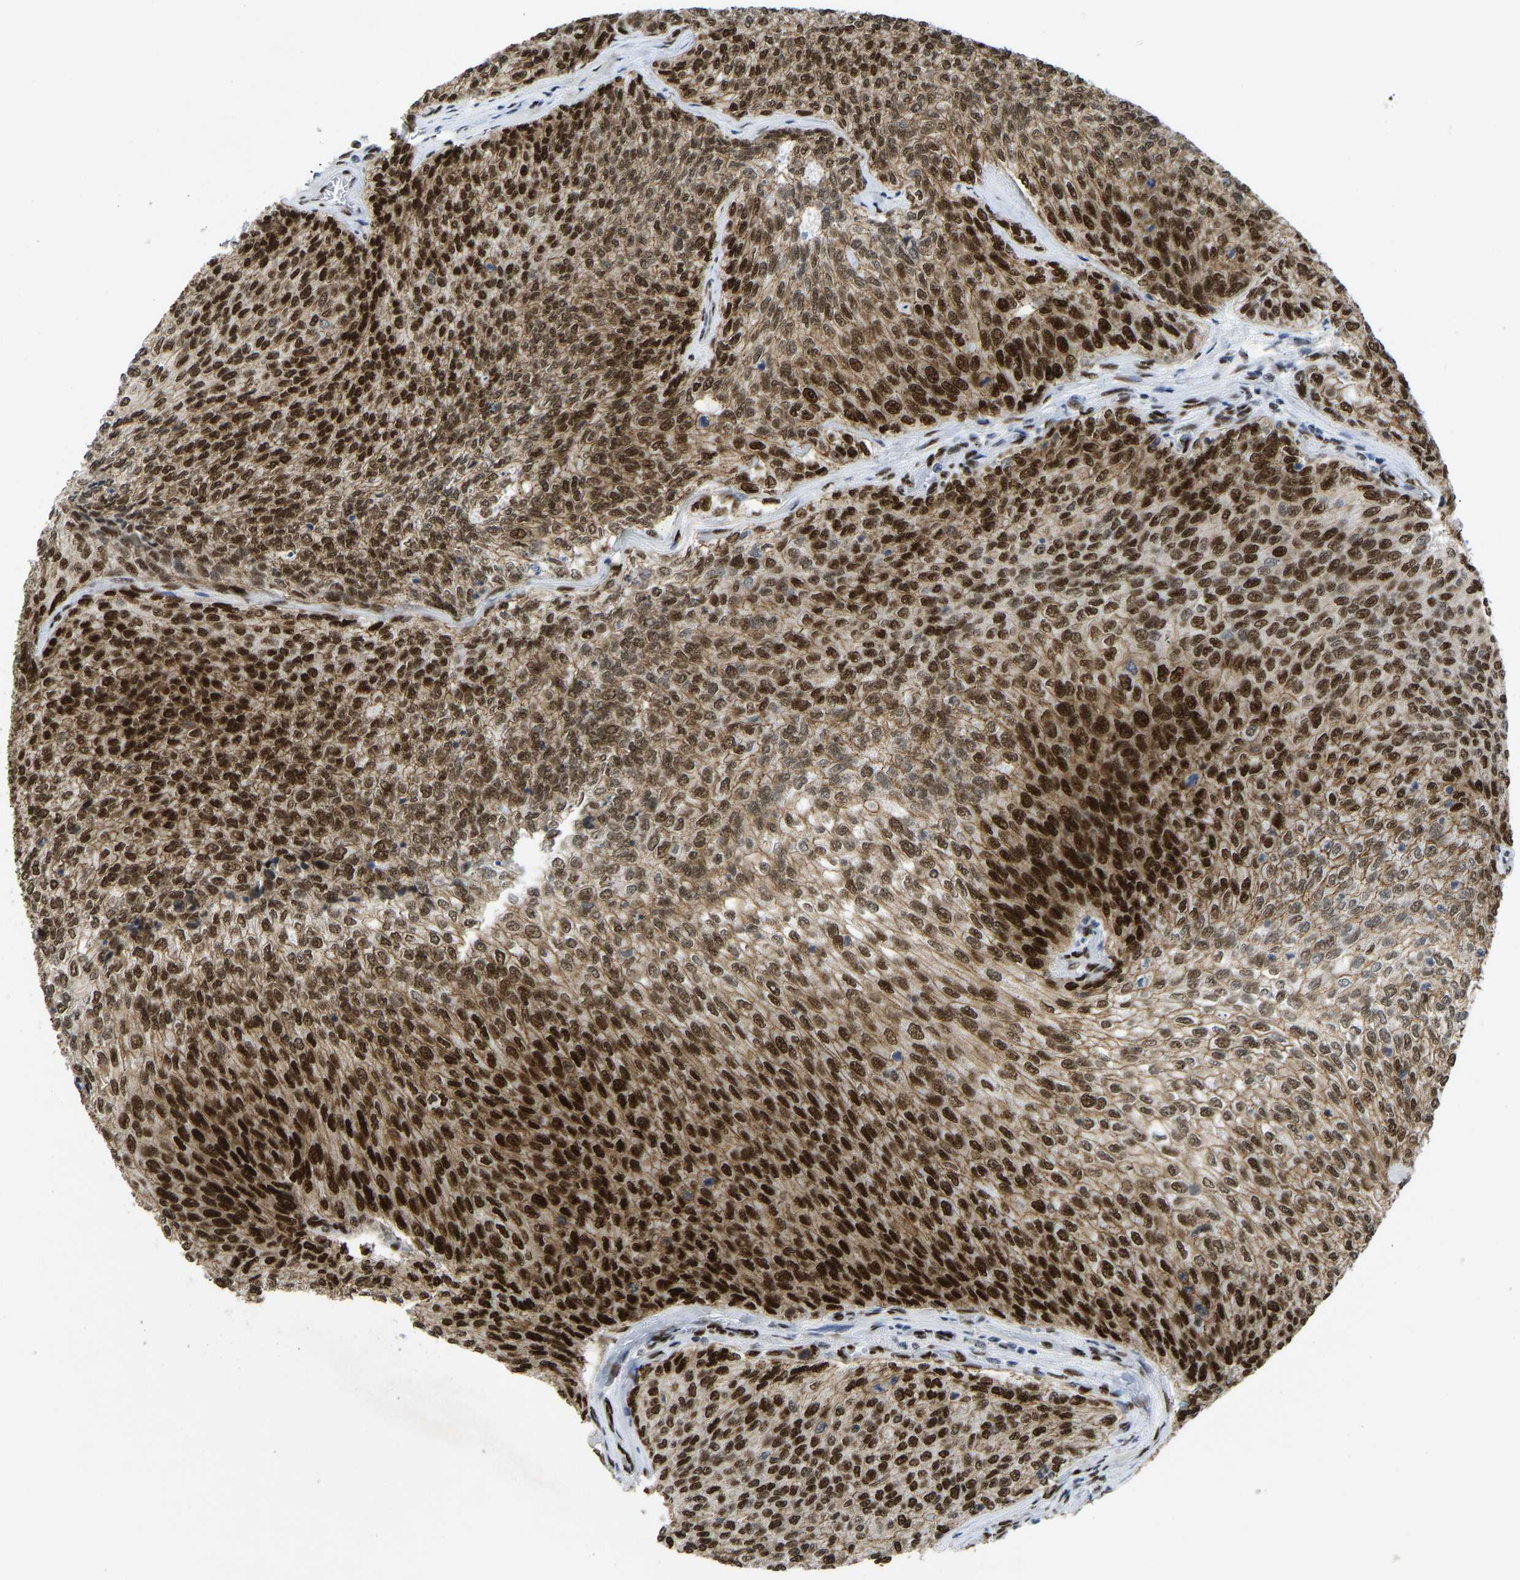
{"staining": {"intensity": "strong", "quantity": ">75%", "location": "cytoplasmic/membranous,nuclear"}, "tissue": "urothelial cancer", "cell_type": "Tumor cells", "image_type": "cancer", "snomed": [{"axis": "morphology", "description": "Urothelial carcinoma, Low grade"}, {"axis": "topography", "description": "Urinary bladder"}], "caption": "Brown immunohistochemical staining in urothelial cancer displays strong cytoplasmic/membranous and nuclear positivity in approximately >75% of tumor cells.", "gene": "FOXK1", "patient": {"sex": "female", "age": 79}}